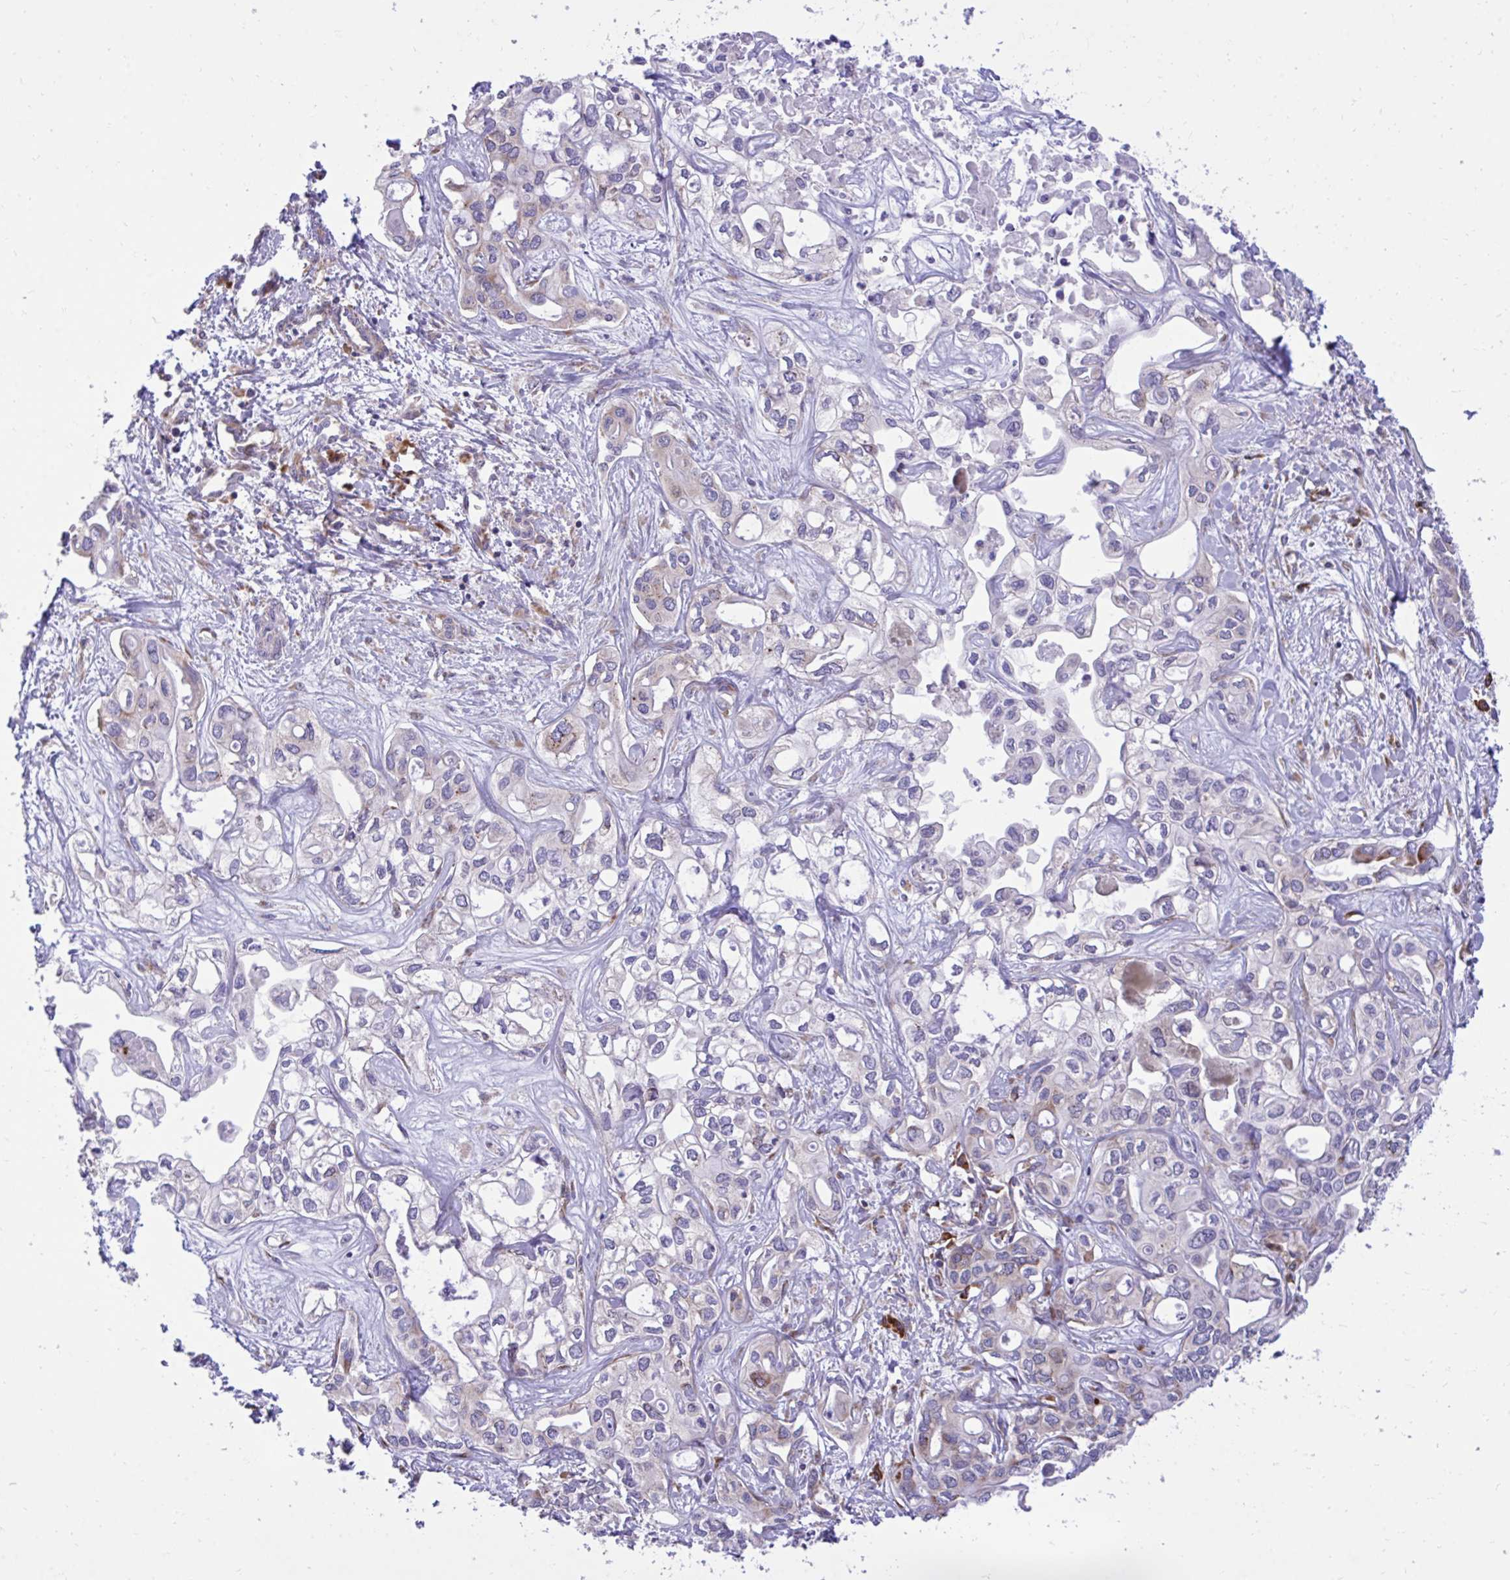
{"staining": {"intensity": "weak", "quantity": "<25%", "location": "cytoplasmic/membranous"}, "tissue": "liver cancer", "cell_type": "Tumor cells", "image_type": "cancer", "snomed": [{"axis": "morphology", "description": "Cholangiocarcinoma"}, {"axis": "topography", "description": "Liver"}], "caption": "Immunohistochemical staining of human cholangiocarcinoma (liver) displays no significant staining in tumor cells.", "gene": "RPS15", "patient": {"sex": "female", "age": 64}}